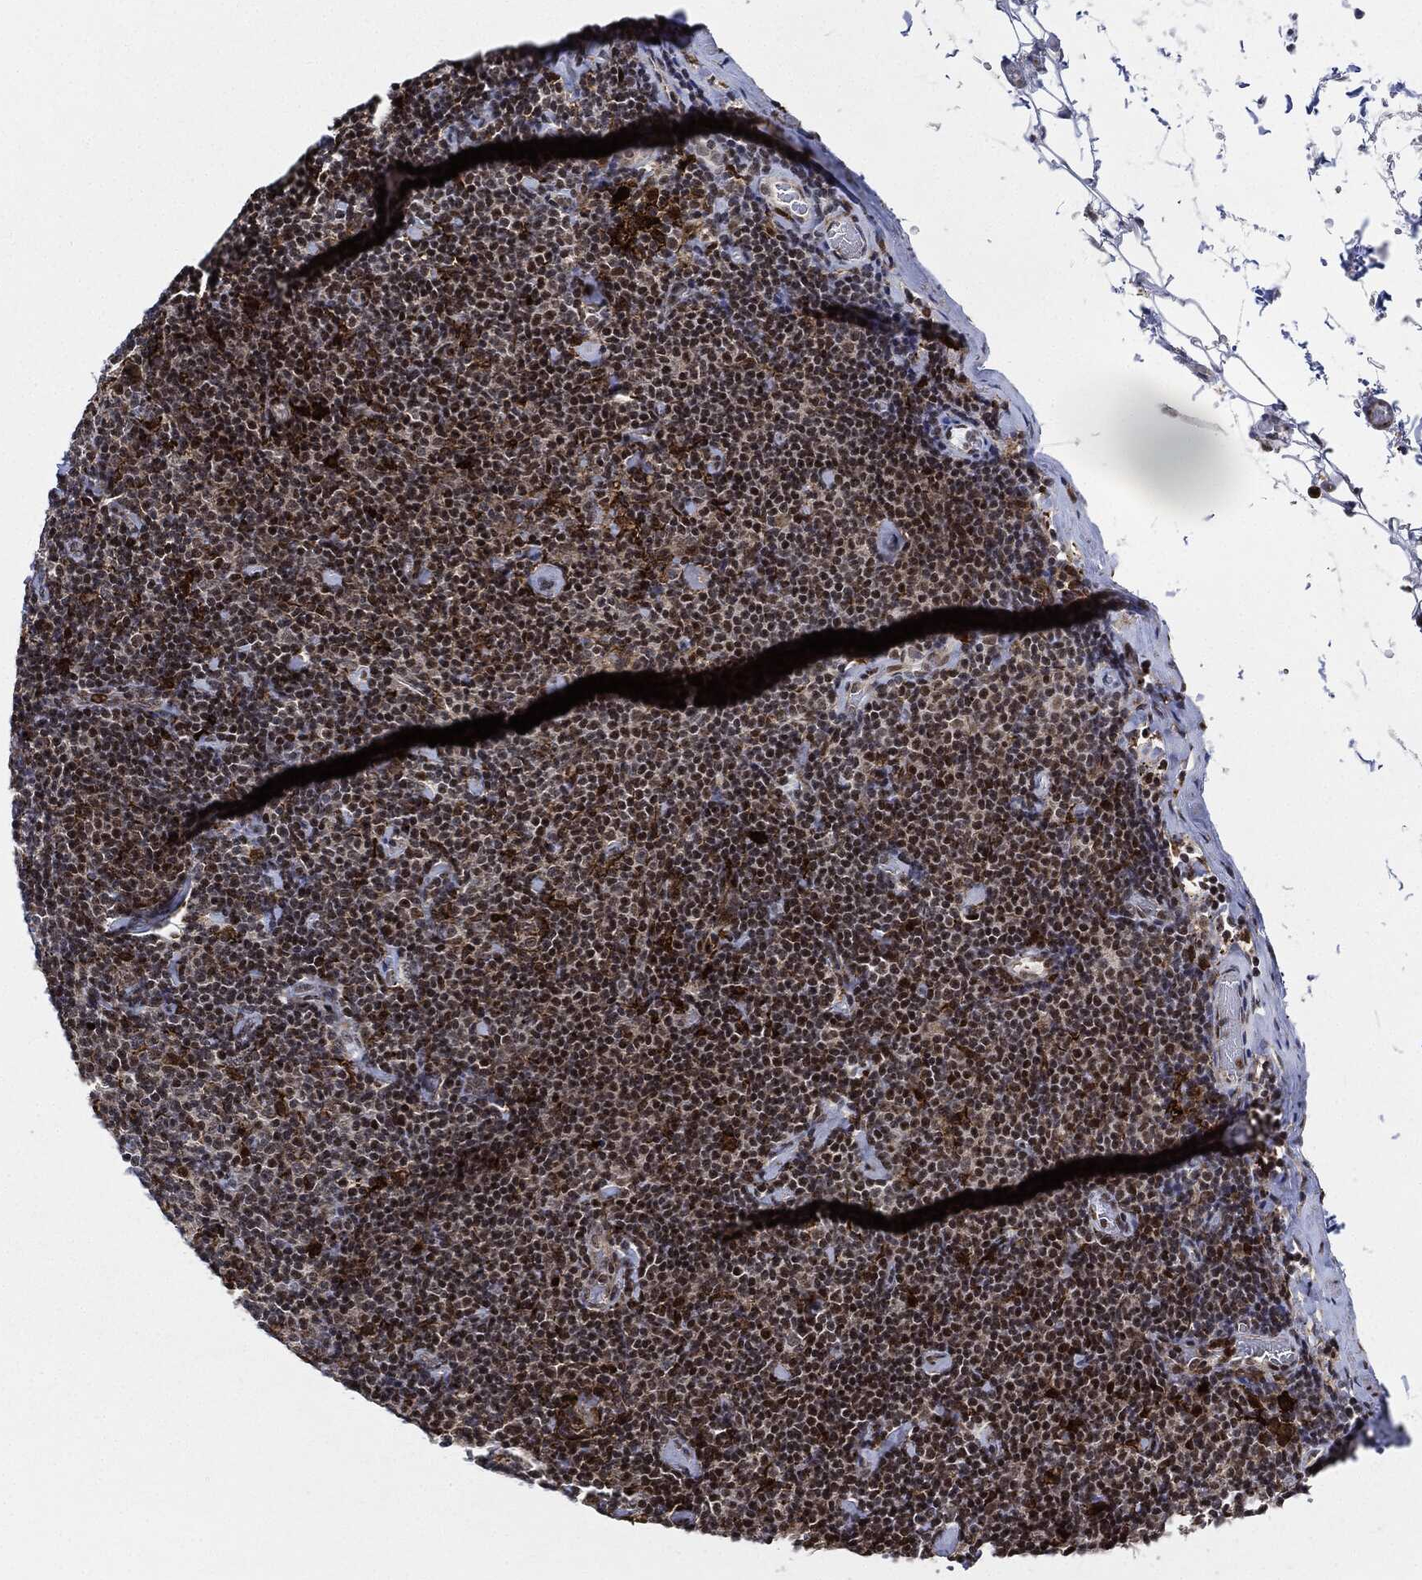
{"staining": {"intensity": "moderate", "quantity": "<25%", "location": "nuclear"}, "tissue": "lymphoma", "cell_type": "Tumor cells", "image_type": "cancer", "snomed": [{"axis": "morphology", "description": "Malignant lymphoma, non-Hodgkin's type, Low grade"}, {"axis": "topography", "description": "Lymph node"}], "caption": "High-magnification brightfield microscopy of low-grade malignant lymphoma, non-Hodgkin's type stained with DAB (brown) and counterstained with hematoxylin (blue). tumor cells exhibit moderate nuclear expression is identified in approximately<25% of cells. The protein of interest is shown in brown color, while the nuclei are stained blue.", "gene": "NANOS3", "patient": {"sex": "male", "age": 81}}